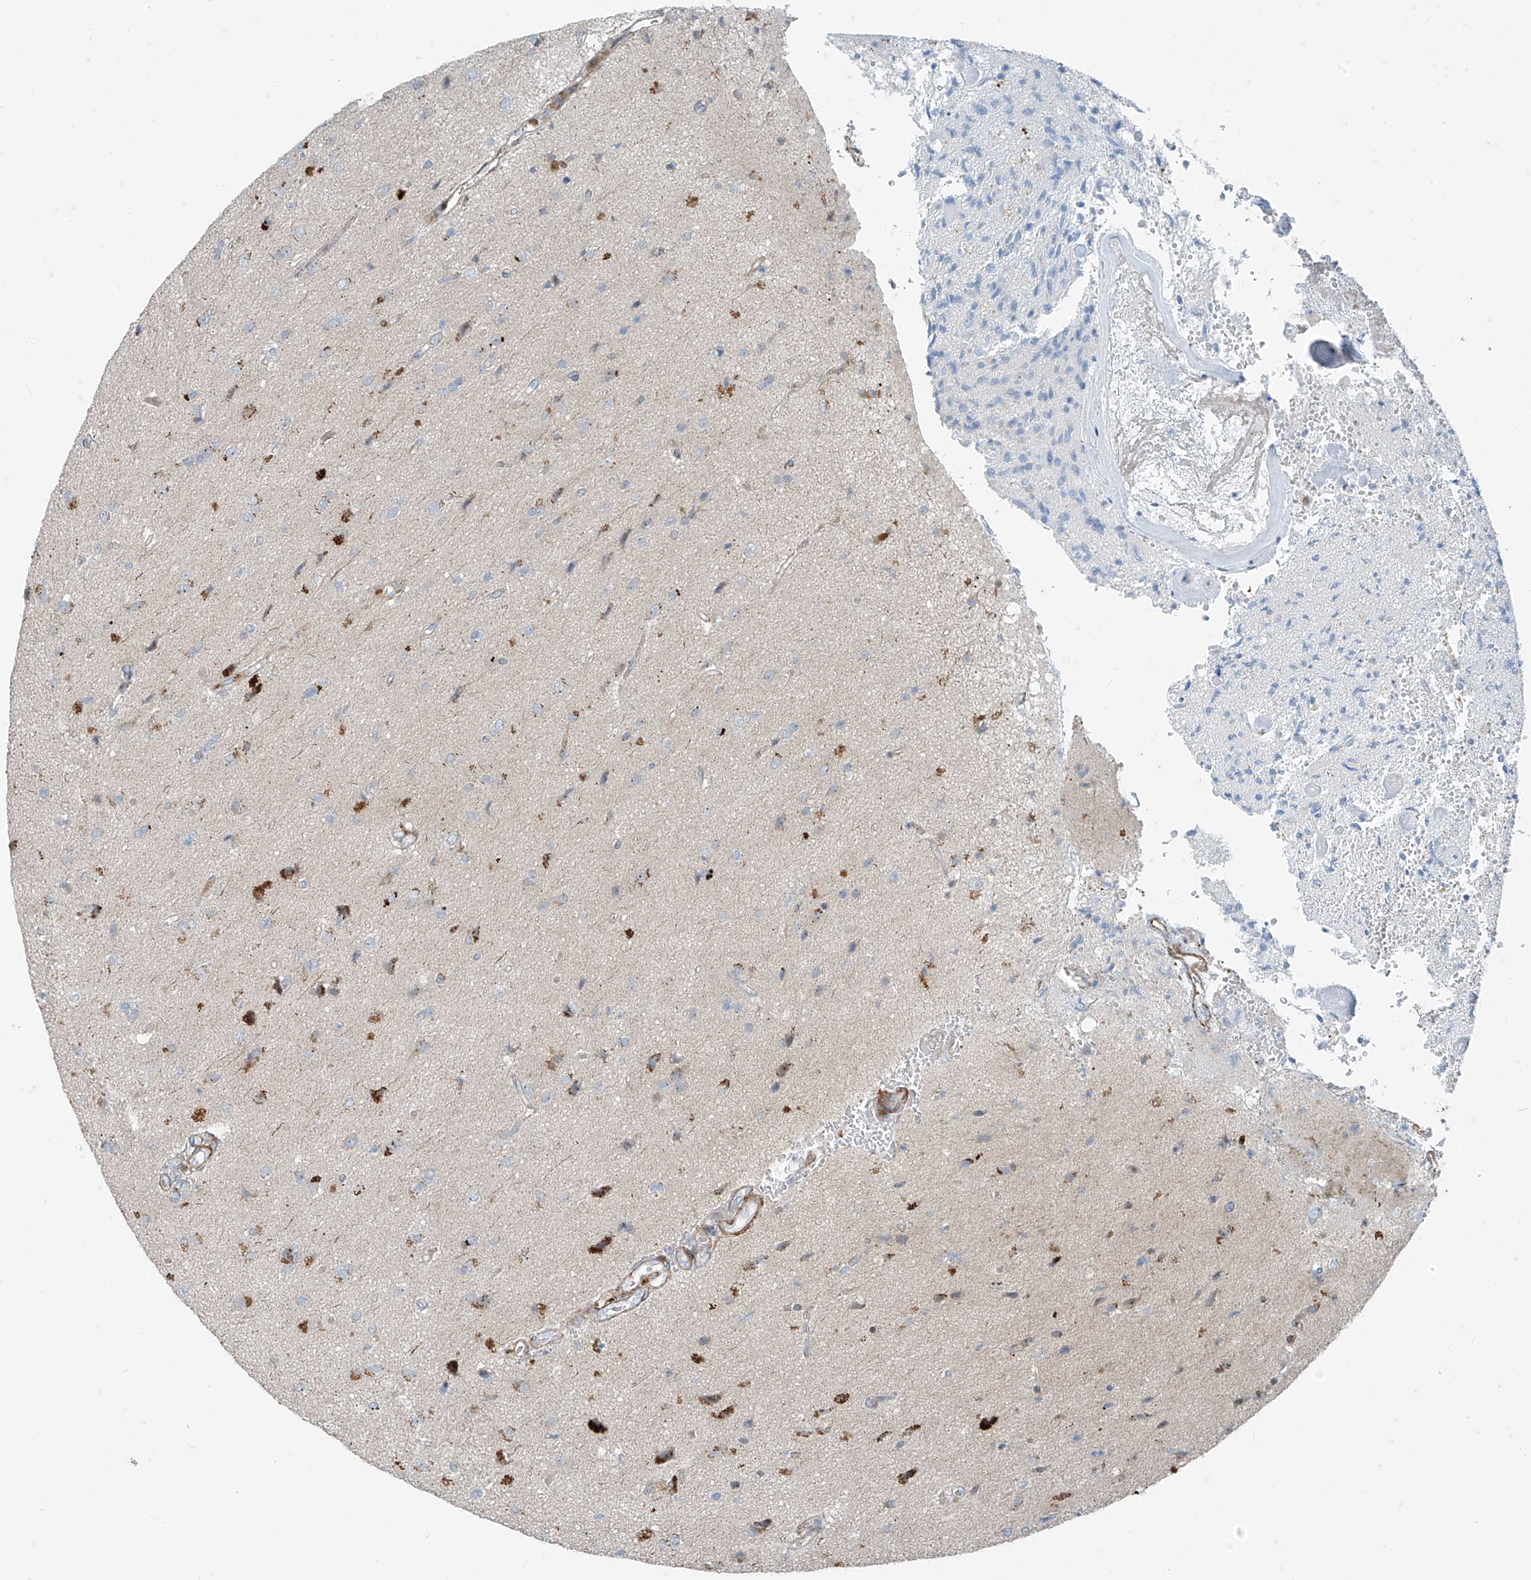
{"staining": {"intensity": "negative", "quantity": "none", "location": "none"}, "tissue": "glioma", "cell_type": "Tumor cells", "image_type": "cancer", "snomed": [{"axis": "morphology", "description": "Glioma, malignant, High grade"}, {"axis": "topography", "description": "Brain"}], "caption": "Immunohistochemical staining of human malignant glioma (high-grade) shows no significant staining in tumor cells.", "gene": "PPCS", "patient": {"sex": "male", "age": 72}}